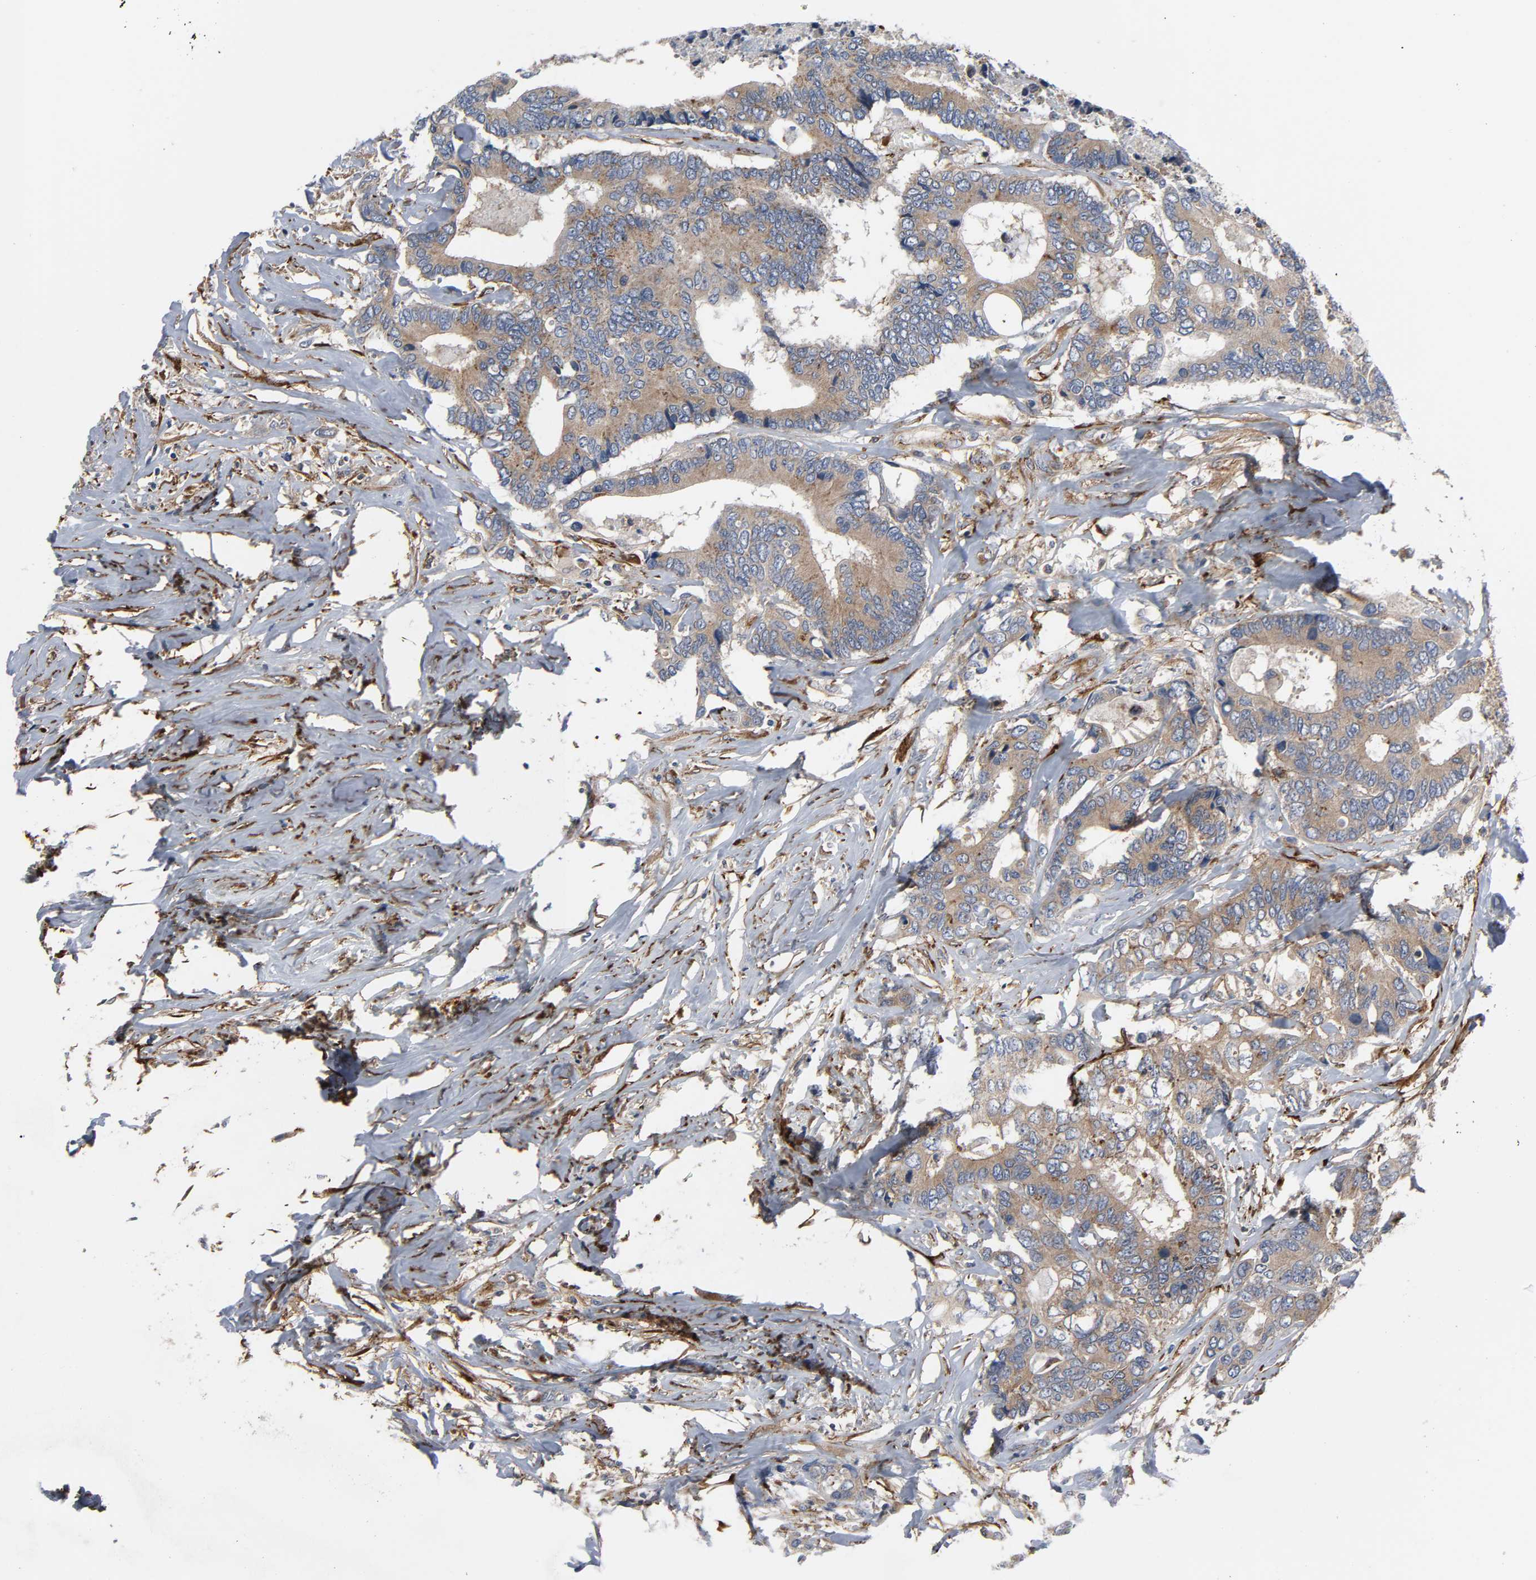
{"staining": {"intensity": "moderate", "quantity": ">75%", "location": "cytoplasmic/membranous"}, "tissue": "colorectal cancer", "cell_type": "Tumor cells", "image_type": "cancer", "snomed": [{"axis": "morphology", "description": "Adenocarcinoma, NOS"}, {"axis": "topography", "description": "Rectum"}], "caption": "This is a micrograph of IHC staining of adenocarcinoma (colorectal), which shows moderate staining in the cytoplasmic/membranous of tumor cells.", "gene": "ARHGAP1", "patient": {"sex": "male", "age": 55}}